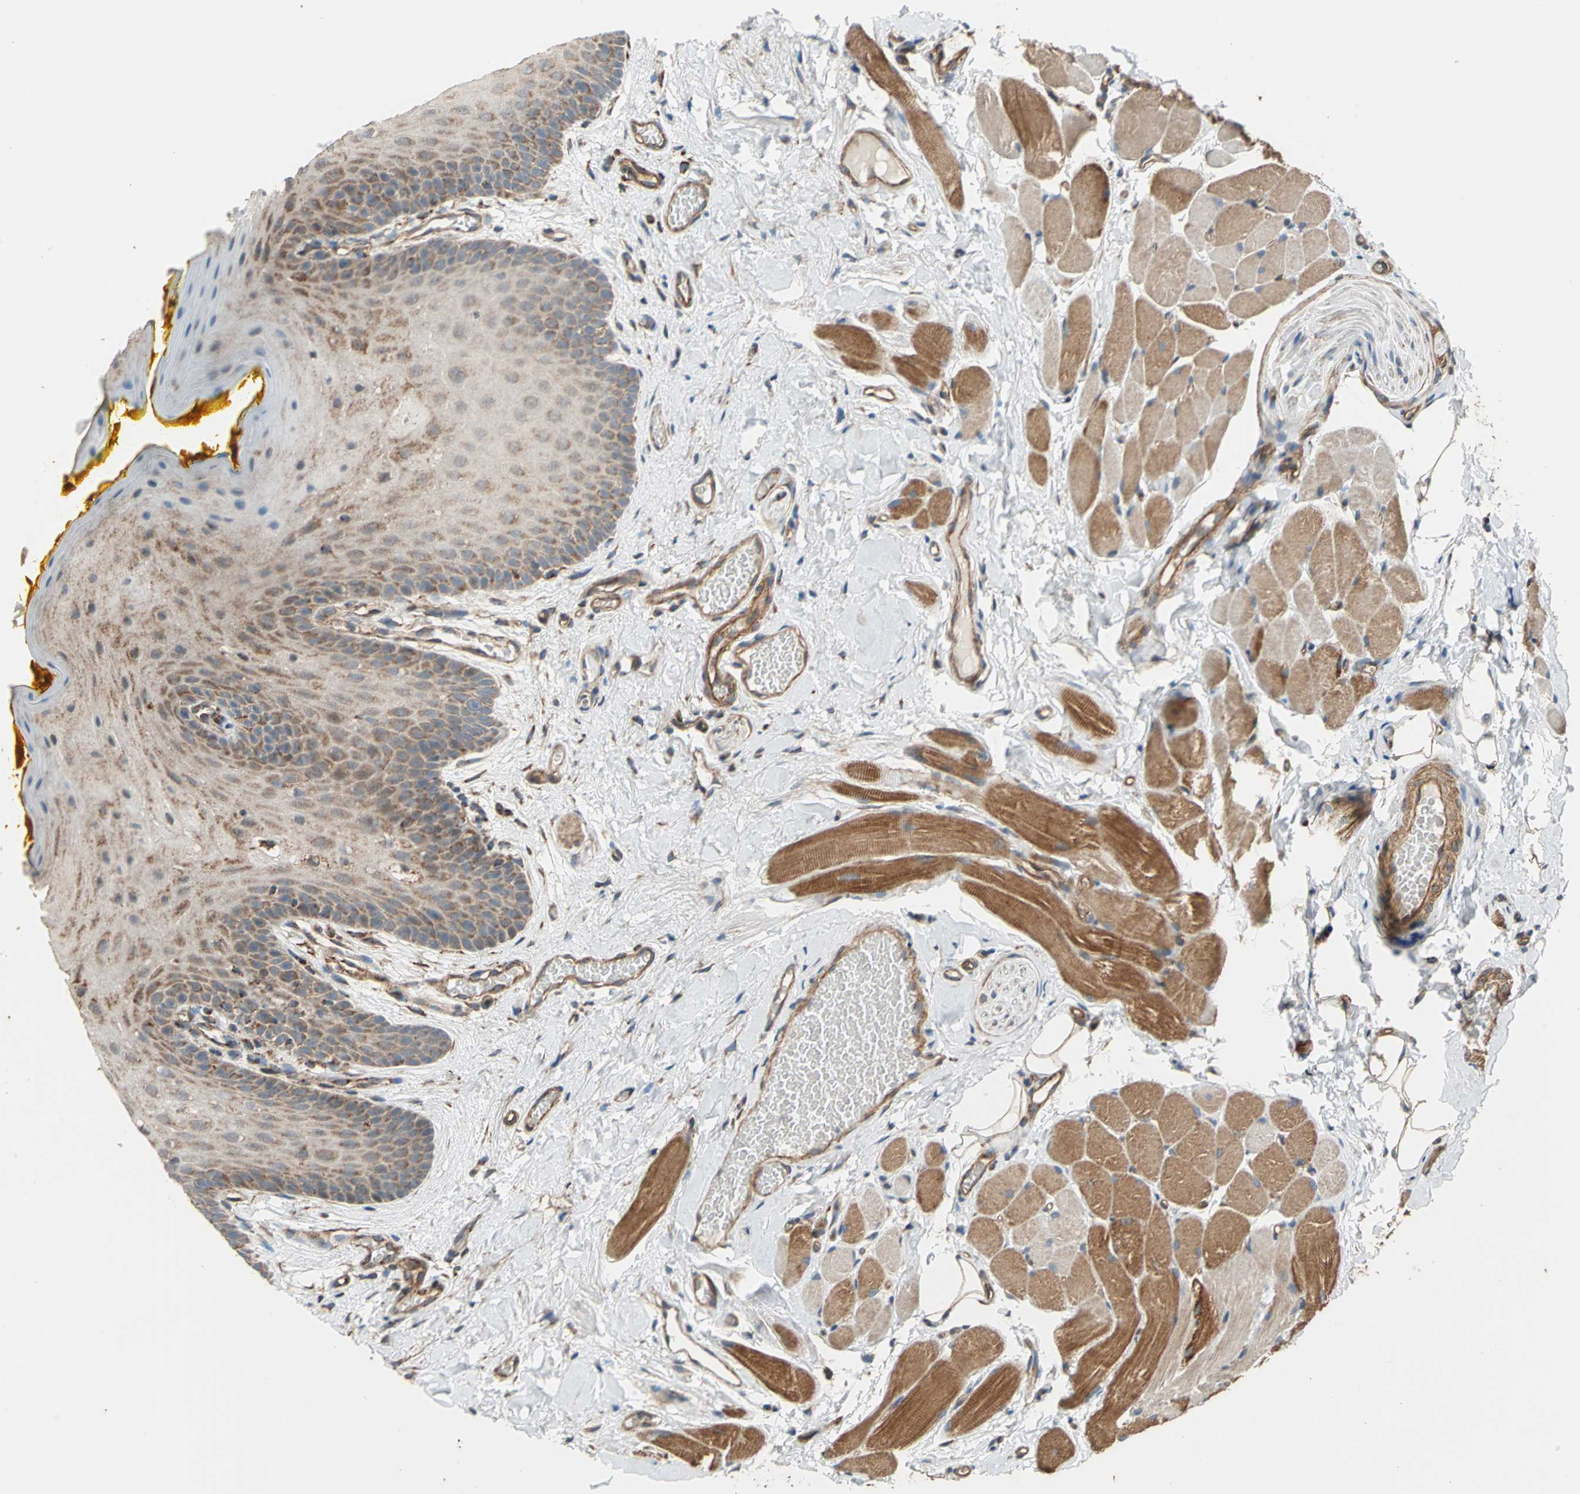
{"staining": {"intensity": "moderate", "quantity": "25%-75%", "location": "cytoplasmic/membranous"}, "tissue": "oral mucosa", "cell_type": "Squamous epithelial cells", "image_type": "normal", "snomed": [{"axis": "morphology", "description": "Normal tissue, NOS"}, {"axis": "topography", "description": "Oral tissue"}], "caption": "Immunohistochemistry (IHC) of benign human oral mucosa reveals medium levels of moderate cytoplasmic/membranous positivity in approximately 25%-75% of squamous epithelial cells.", "gene": "MRPS22", "patient": {"sex": "male", "age": 54}}